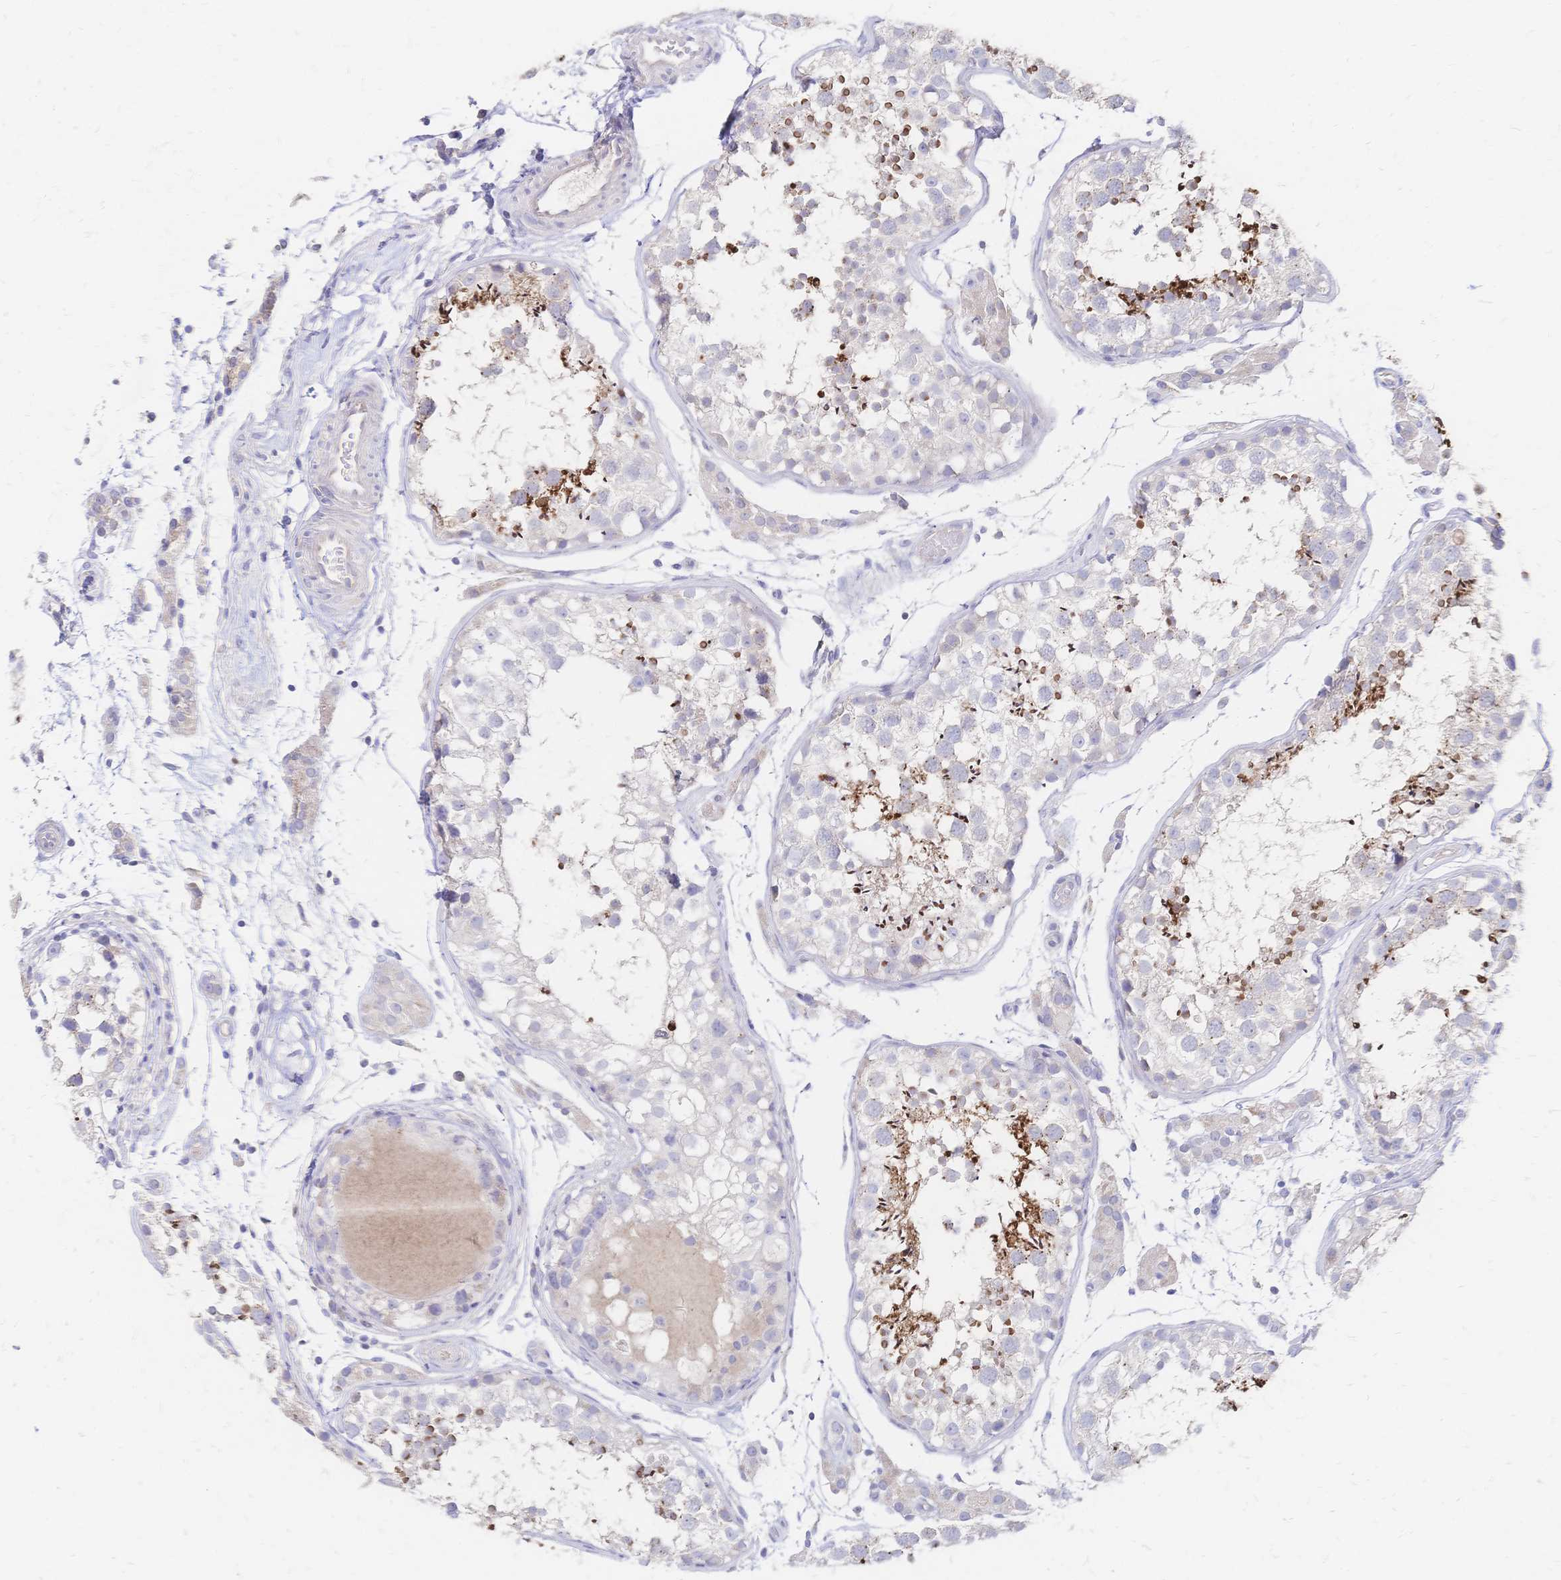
{"staining": {"intensity": "strong", "quantity": "<25%", "location": "cytoplasmic/membranous"}, "tissue": "testis", "cell_type": "Cells in seminiferous ducts", "image_type": "normal", "snomed": [{"axis": "morphology", "description": "Normal tissue, NOS"}, {"axis": "morphology", "description": "Seminoma, NOS"}, {"axis": "topography", "description": "Testis"}], "caption": "Immunohistochemistry image of unremarkable testis: human testis stained using IHC displays medium levels of strong protein expression localized specifically in the cytoplasmic/membranous of cells in seminiferous ducts, appearing as a cytoplasmic/membranous brown color.", "gene": "VWC2L", "patient": {"sex": "male", "age": 29}}